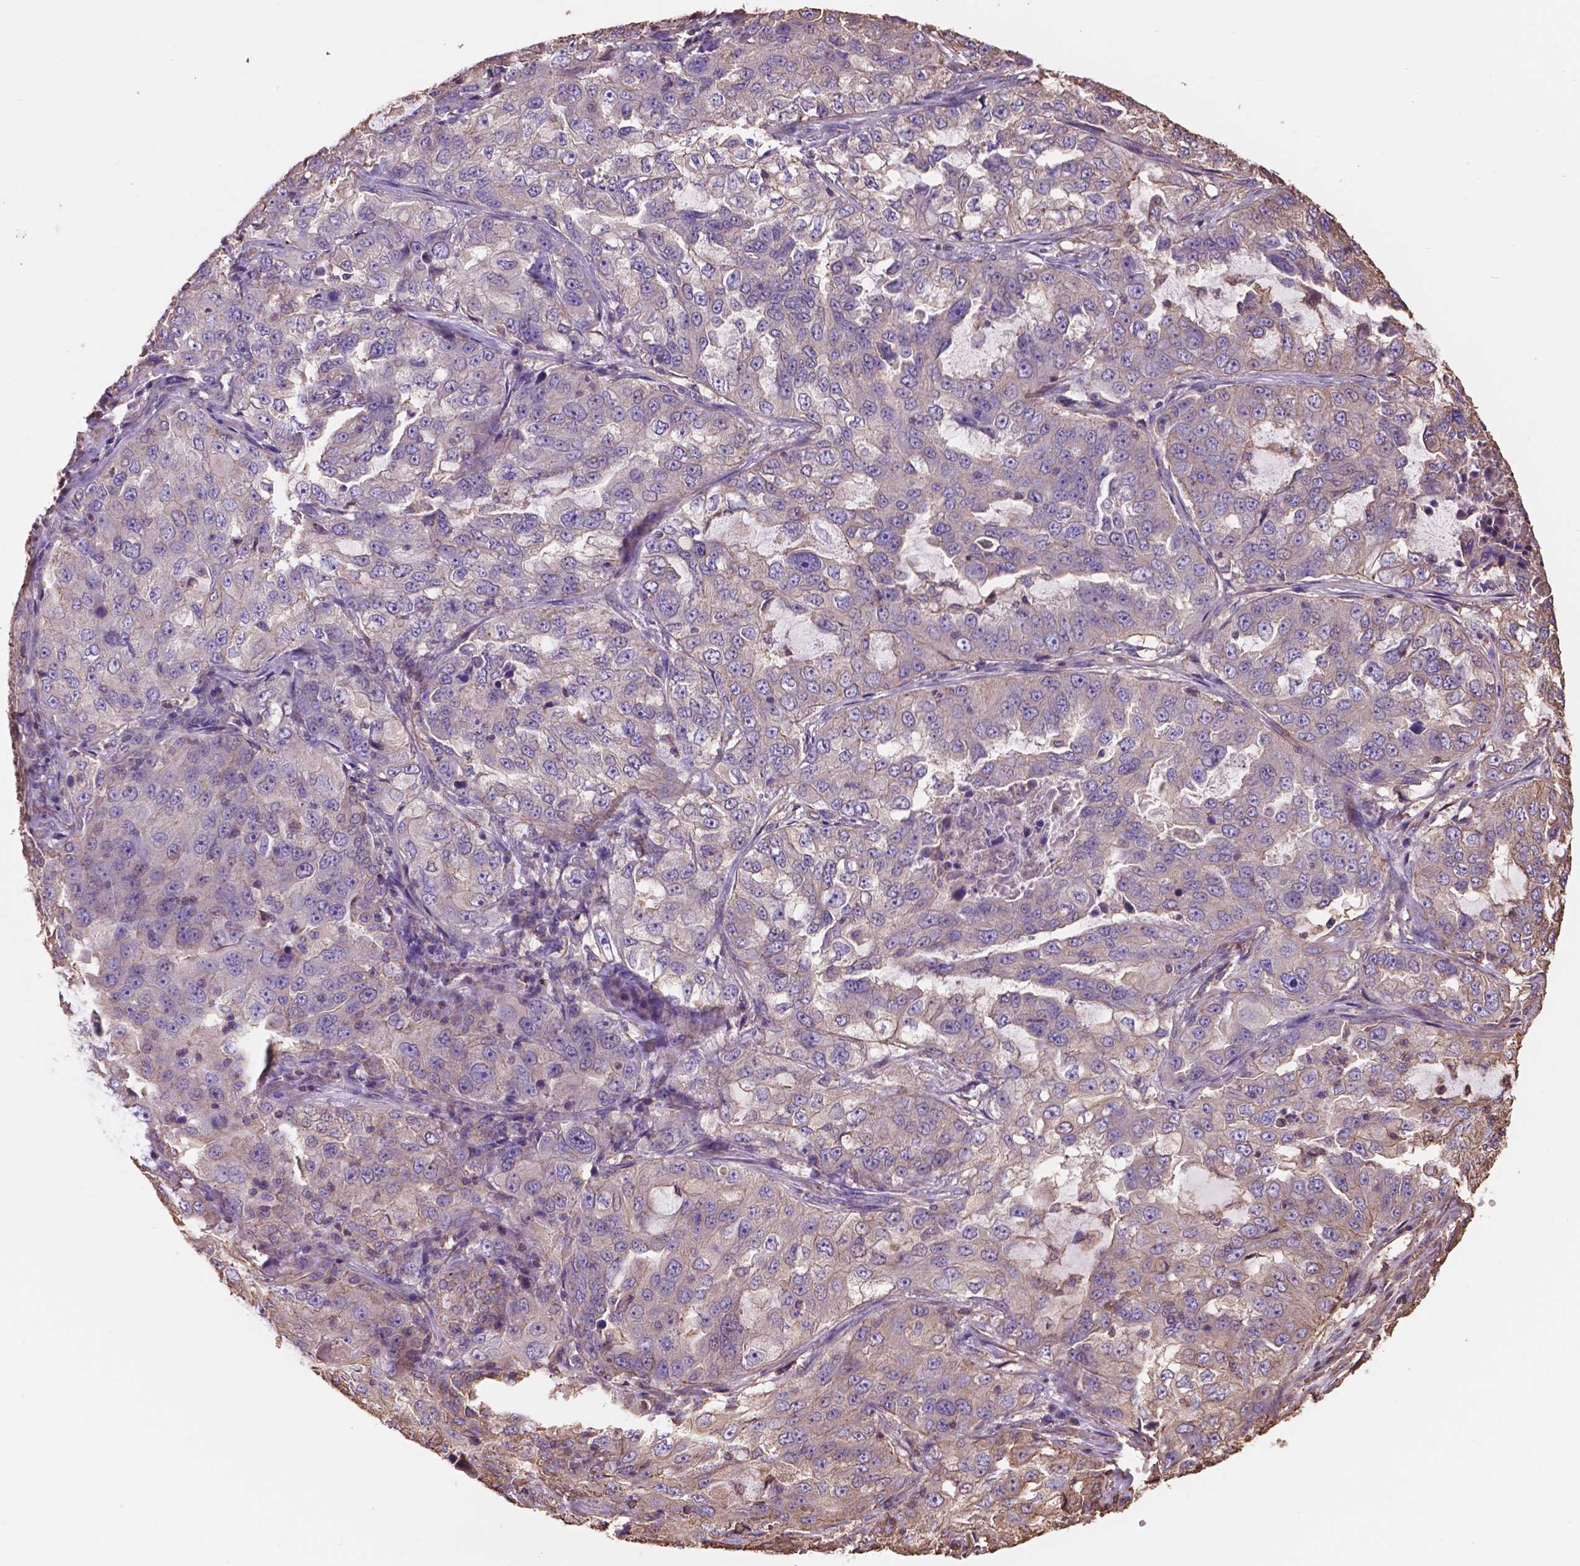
{"staining": {"intensity": "negative", "quantity": "none", "location": "none"}, "tissue": "lung cancer", "cell_type": "Tumor cells", "image_type": "cancer", "snomed": [{"axis": "morphology", "description": "Adenocarcinoma, NOS"}, {"axis": "topography", "description": "Lung"}], "caption": "The immunohistochemistry (IHC) photomicrograph has no significant staining in tumor cells of lung cancer tissue.", "gene": "NIPA2", "patient": {"sex": "female", "age": 61}}